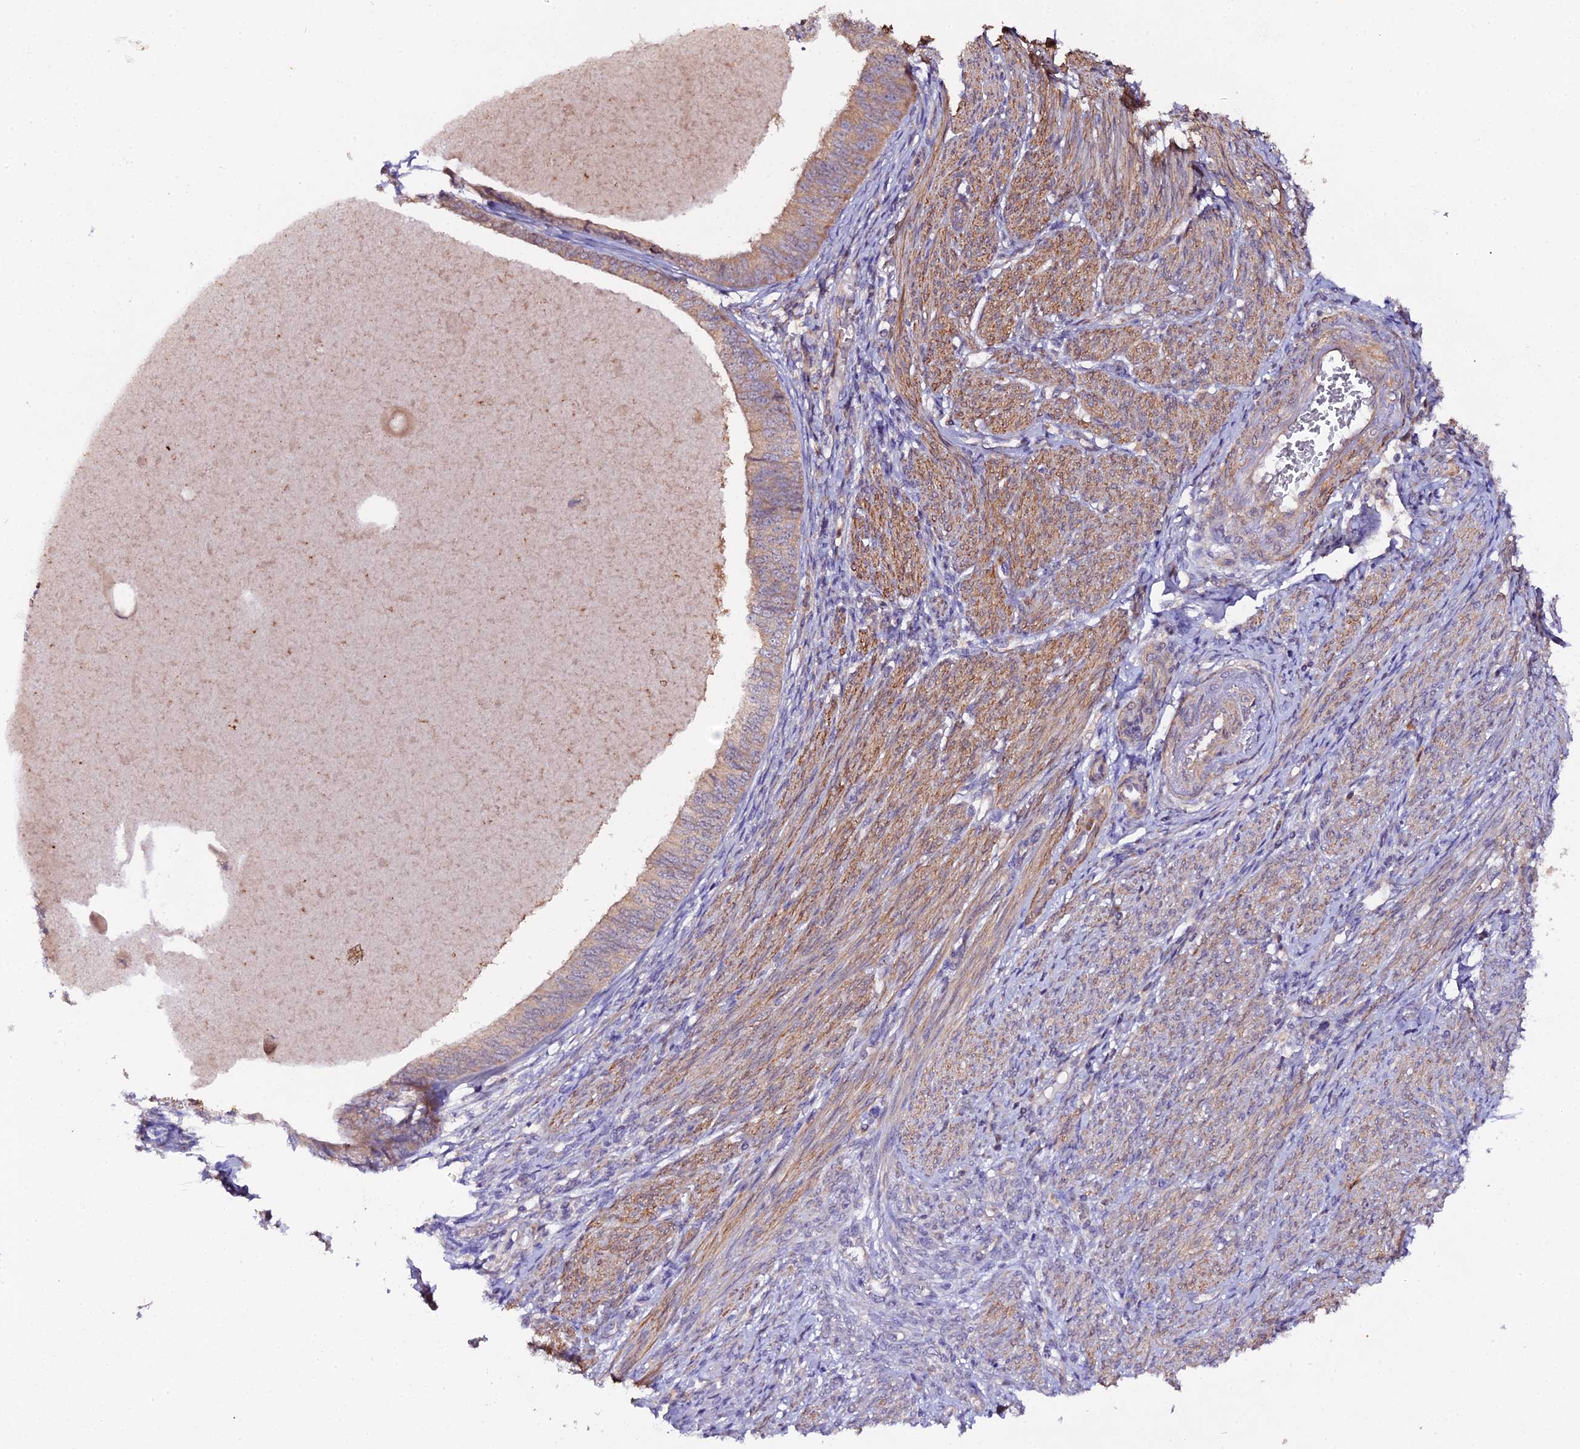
{"staining": {"intensity": "weak", "quantity": "<25%", "location": "cytoplasmic/membranous"}, "tissue": "endometrial cancer", "cell_type": "Tumor cells", "image_type": "cancer", "snomed": [{"axis": "morphology", "description": "Adenocarcinoma, NOS"}, {"axis": "topography", "description": "Endometrium"}], "caption": "DAB immunohistochemical staining of human endometrial cancer (adenocarcinoma) demonstrates no significant expression in tumor cells.", "gene": "TRIM26", "patient": {"sex": "female", "age": 68}}